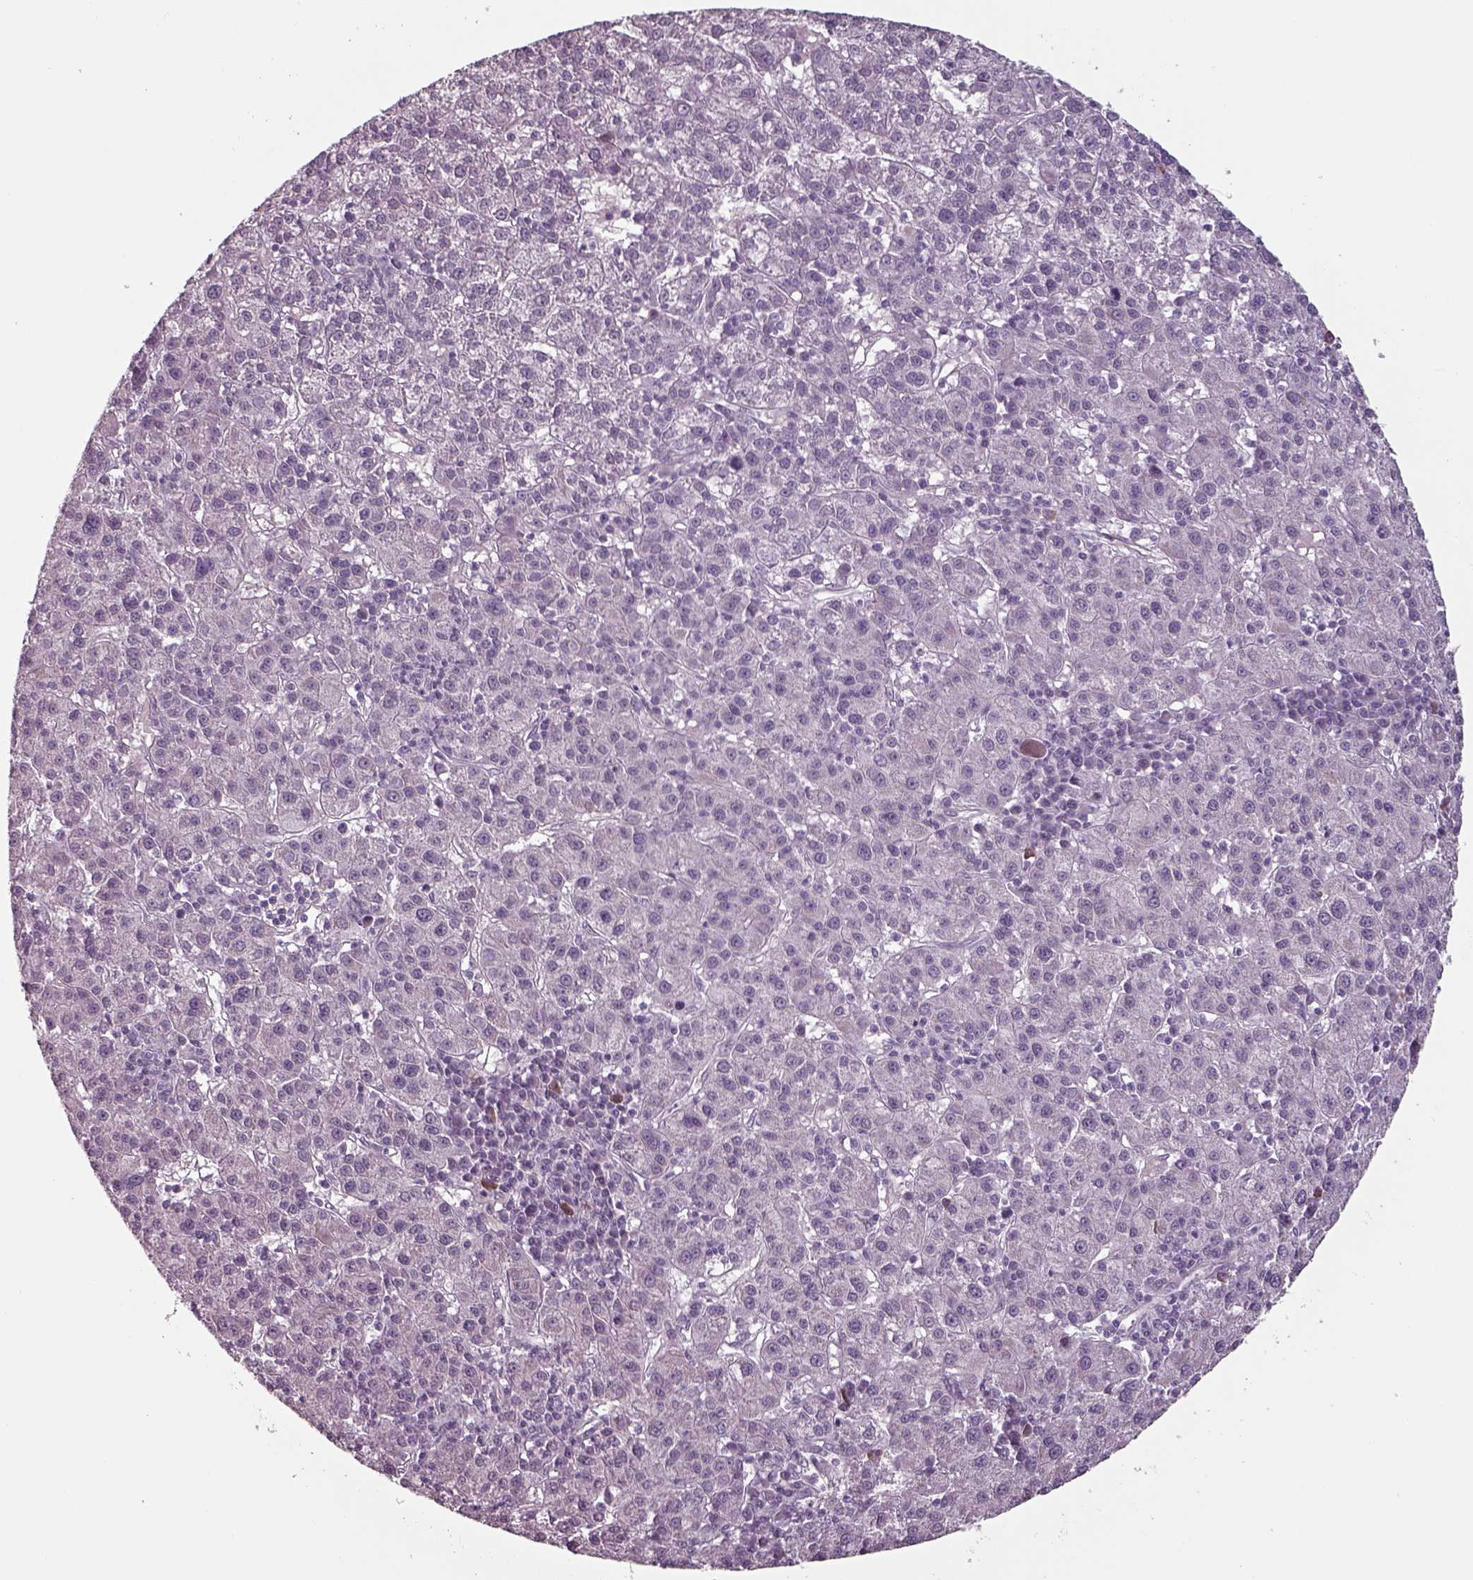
{"staining": {"intensity": "negative", "quantity": "none", "location": "none"}, "tissue": "liver cancer", "cell_type": "Tumor cells", "image_type": "cancer", "snomed": [{"axis": "morphology", "description": "Carcinoma, Hepatocellular, NOS"}, {"axis": "topography", "description": "Liver"}], "caption": "Human liver cancer stained for a protein using immunohistochemistry displays no staining in tumor cells.", "gene": "SEPTIN14", "patient": {"sex": "female", "age": 60}}